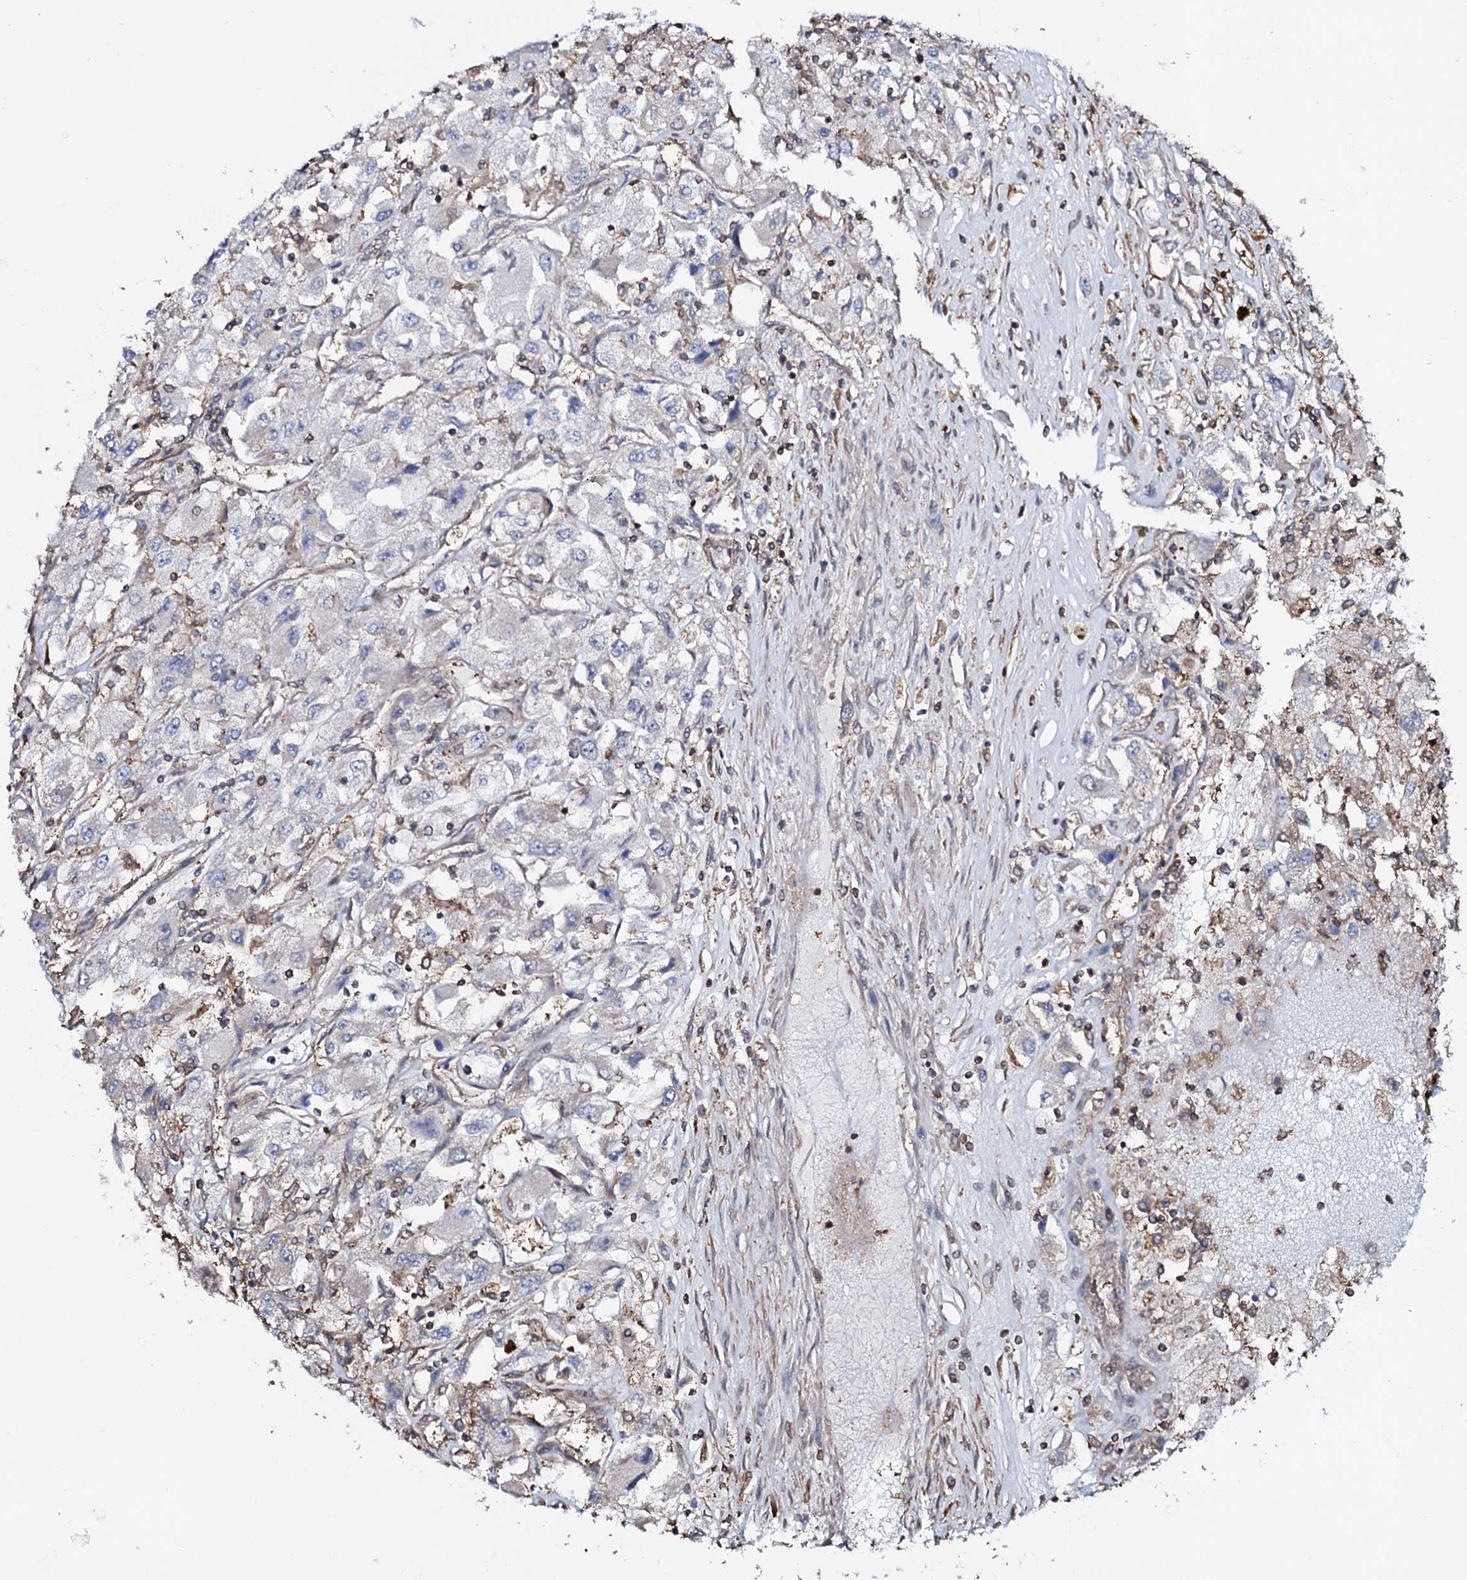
{"staining": {"intensity": "negative", "quantity": "none", "location": "none"}, "tissue": "renal cancer", "cell_type": "Tumor cells", "image_type": "cancer", "snomed": [{"axis": "morphology", "description": "Adenocarcinoma, NOS"}, {"axis": "topography", "description": "Kidney"}], "caption": "High power microscopy micrograph of an IHC micrograph of renal cancer (adenocarcinoma), revealing no significant expression in tumor cells.", "gene": "COG6", "patient": {"sex": "female", "age": 52}}